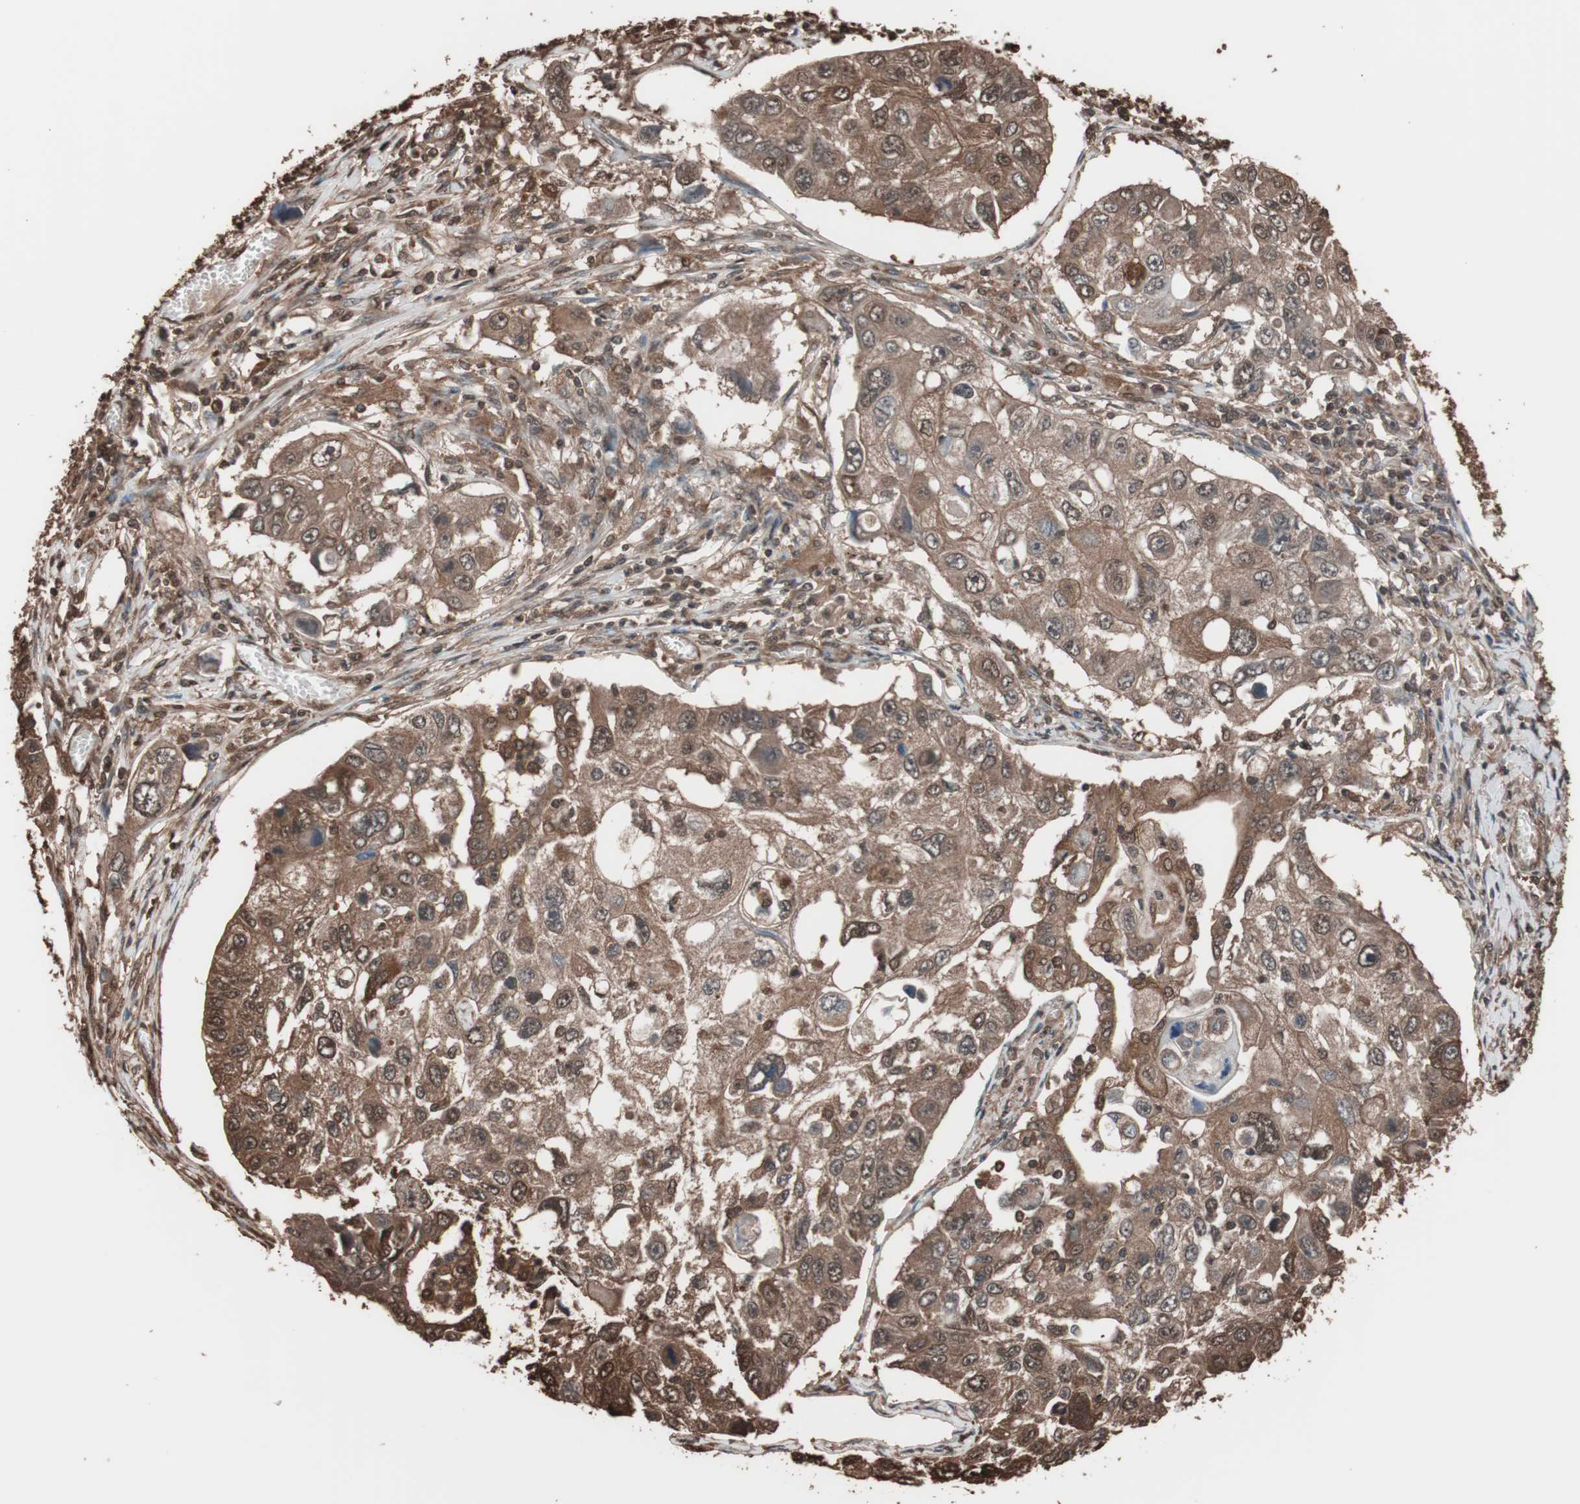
{"staining": {"intensity": "strong", "quantity": ">75%", "location": "cytoplasmic/membranous,nuclear"}, "tissue": "lung cancer", "cell_type": "Tumor cells", "image_type": "cancer", "snomed": [{"axis": "morphology", "description": "Squamous cell carcinoma, NOS"}, {"axis": "topography", "description": "Lung"}], "caption": "About >75% of tumor cells in lung cancer (squamous cell carcinoma) reveal strong cytoplasmic/membranous and nuclear protein positivity as visualized by brown immunohistochemical staining.", "gene": "CALM2", "patient": {"sex": "male", "age": 71}}